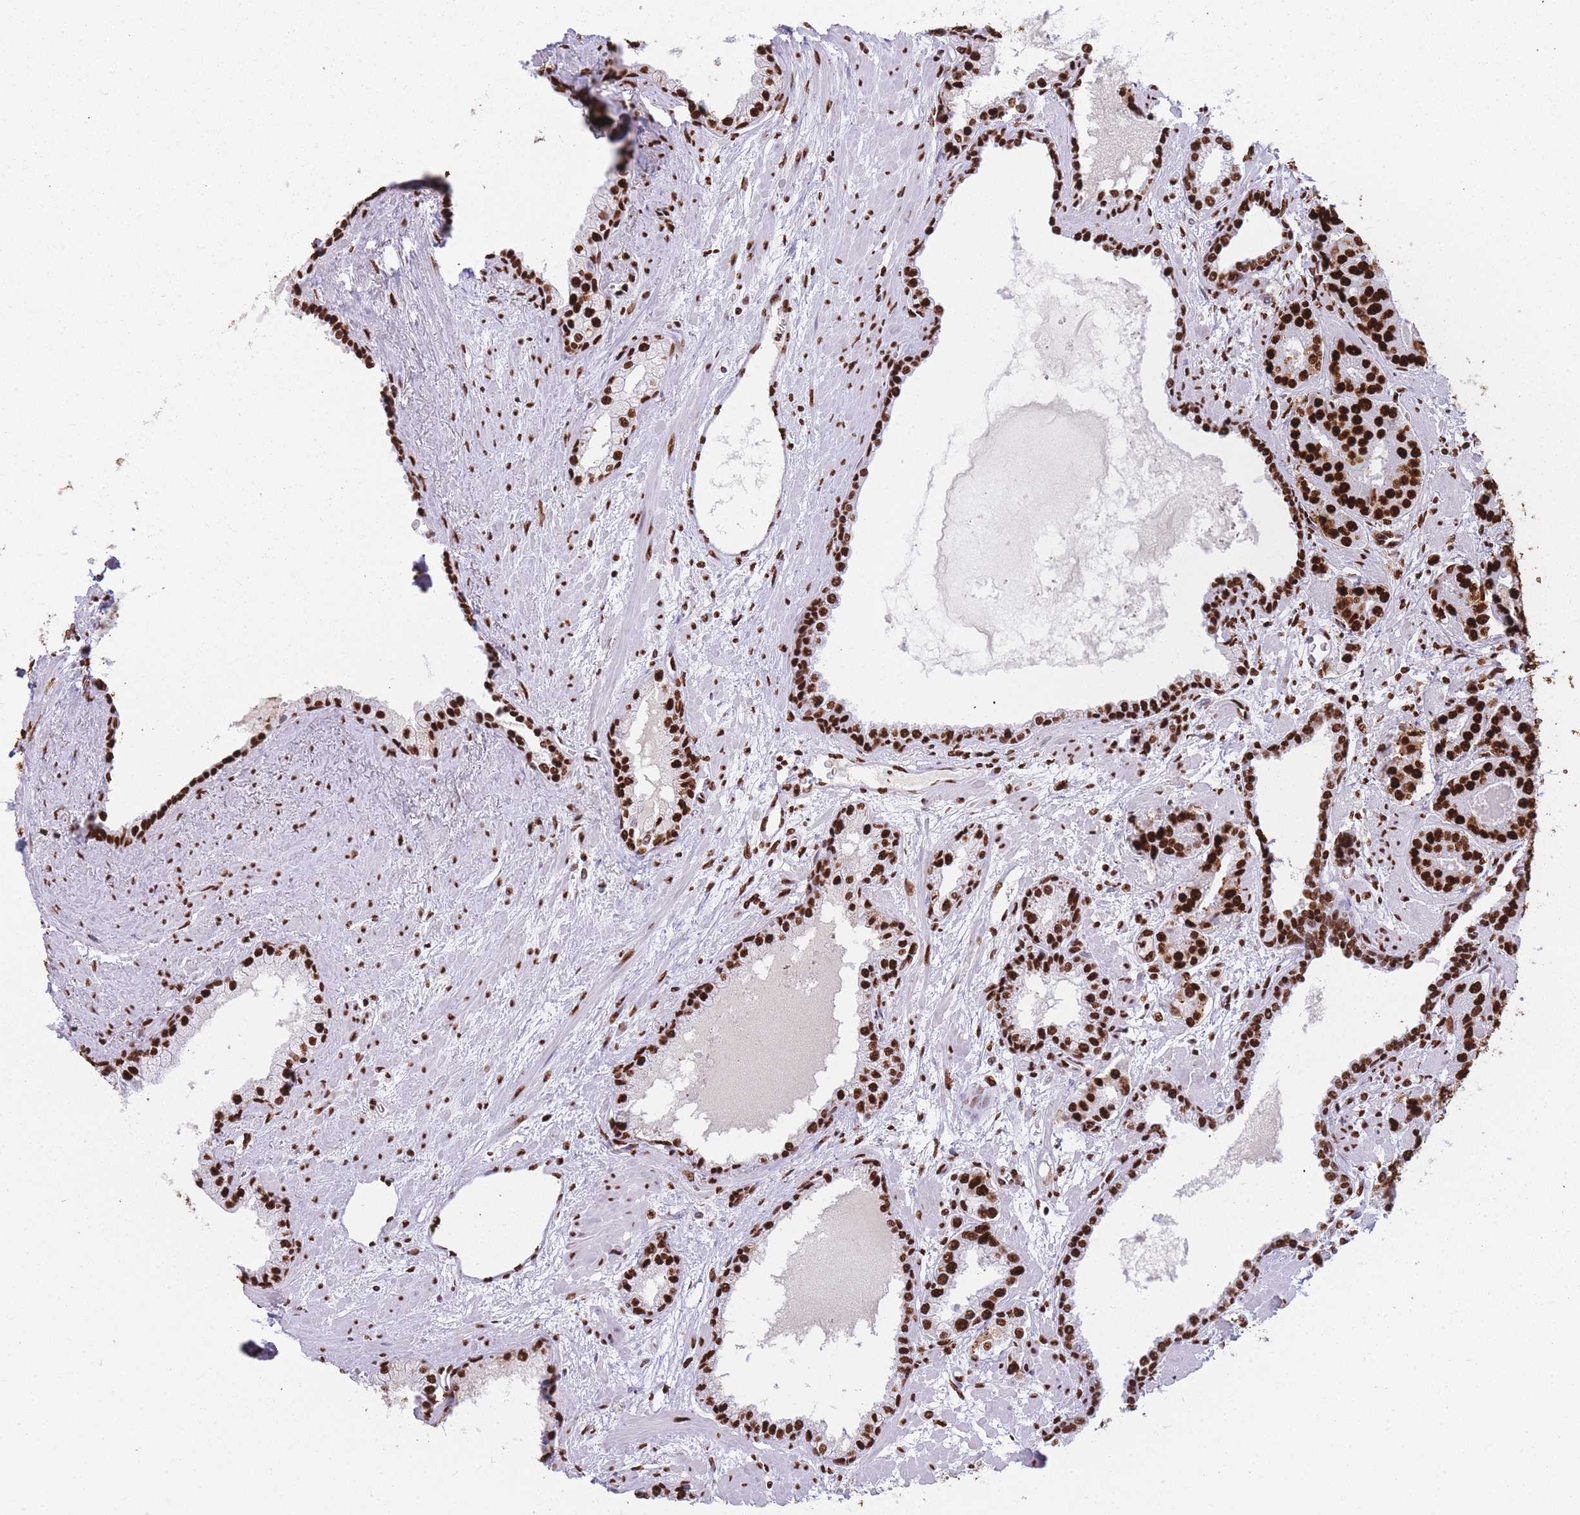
{"staining": {"intensity": "strong", "quantity": ">75%", "location": "nuclear"}, "tissue": "prostate cancer", "cell_type": "Tumor cells", "image_type": "cancer", "snomed": [{"axis": "morphology", "description": "Adenocarcinoma, High grade"}, {"axis": "topography", "description": "Prostate"}], "caption": "Prostate cancer tissue shows strong nuclear positivity in about >75% of tumor cells", "gene": "HNRNPUL1", "patient": {"sex": "male", "age": 71}}